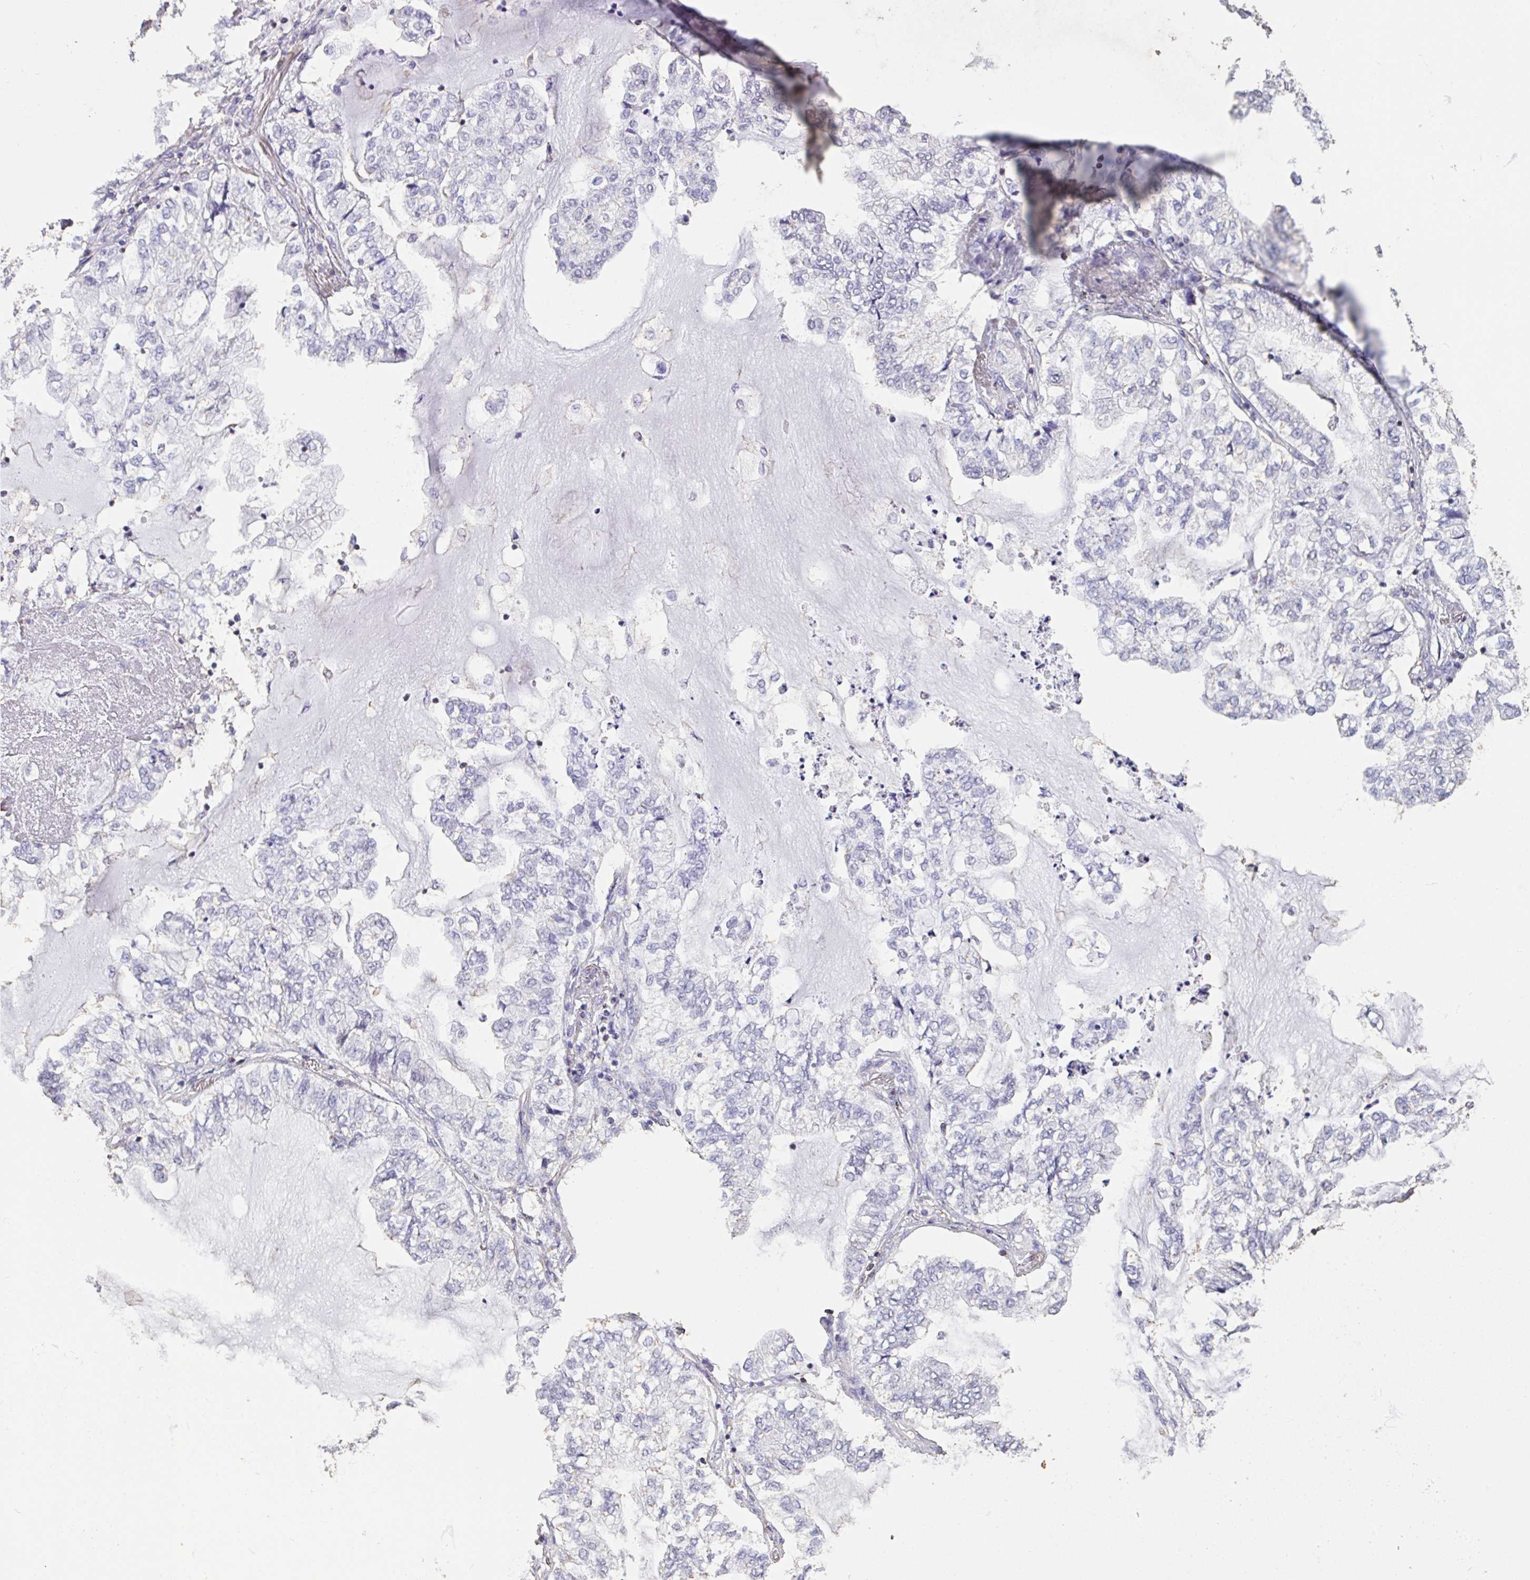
{"staining": {"intensity": "negative", "quantity": "none", "location": "none"}, "tissue": "lung cancer", "cell_type": "Tumor cells", "image_type": "cancer", "snomed": [{"axis": "morphology", "description": "Adenocarcinoma, NOS"}, {"axis": "topography", "description": "Lymph node"}, {"axis": "topography", "description": "Lung"}], "caption": "Immunohistochemistry (IHC) micrograph of neoplastic tissue: human adenocarcinoma (lung) stained with DAB demonstrates no significant protein staining in tumor cells. (Stains: DAB IHC with hematoxylin counter stain, Microscopy: brightfield microscopy at high magnification).", "gene": "IL23R", "patient": {"sex": "male", "age": 66}}